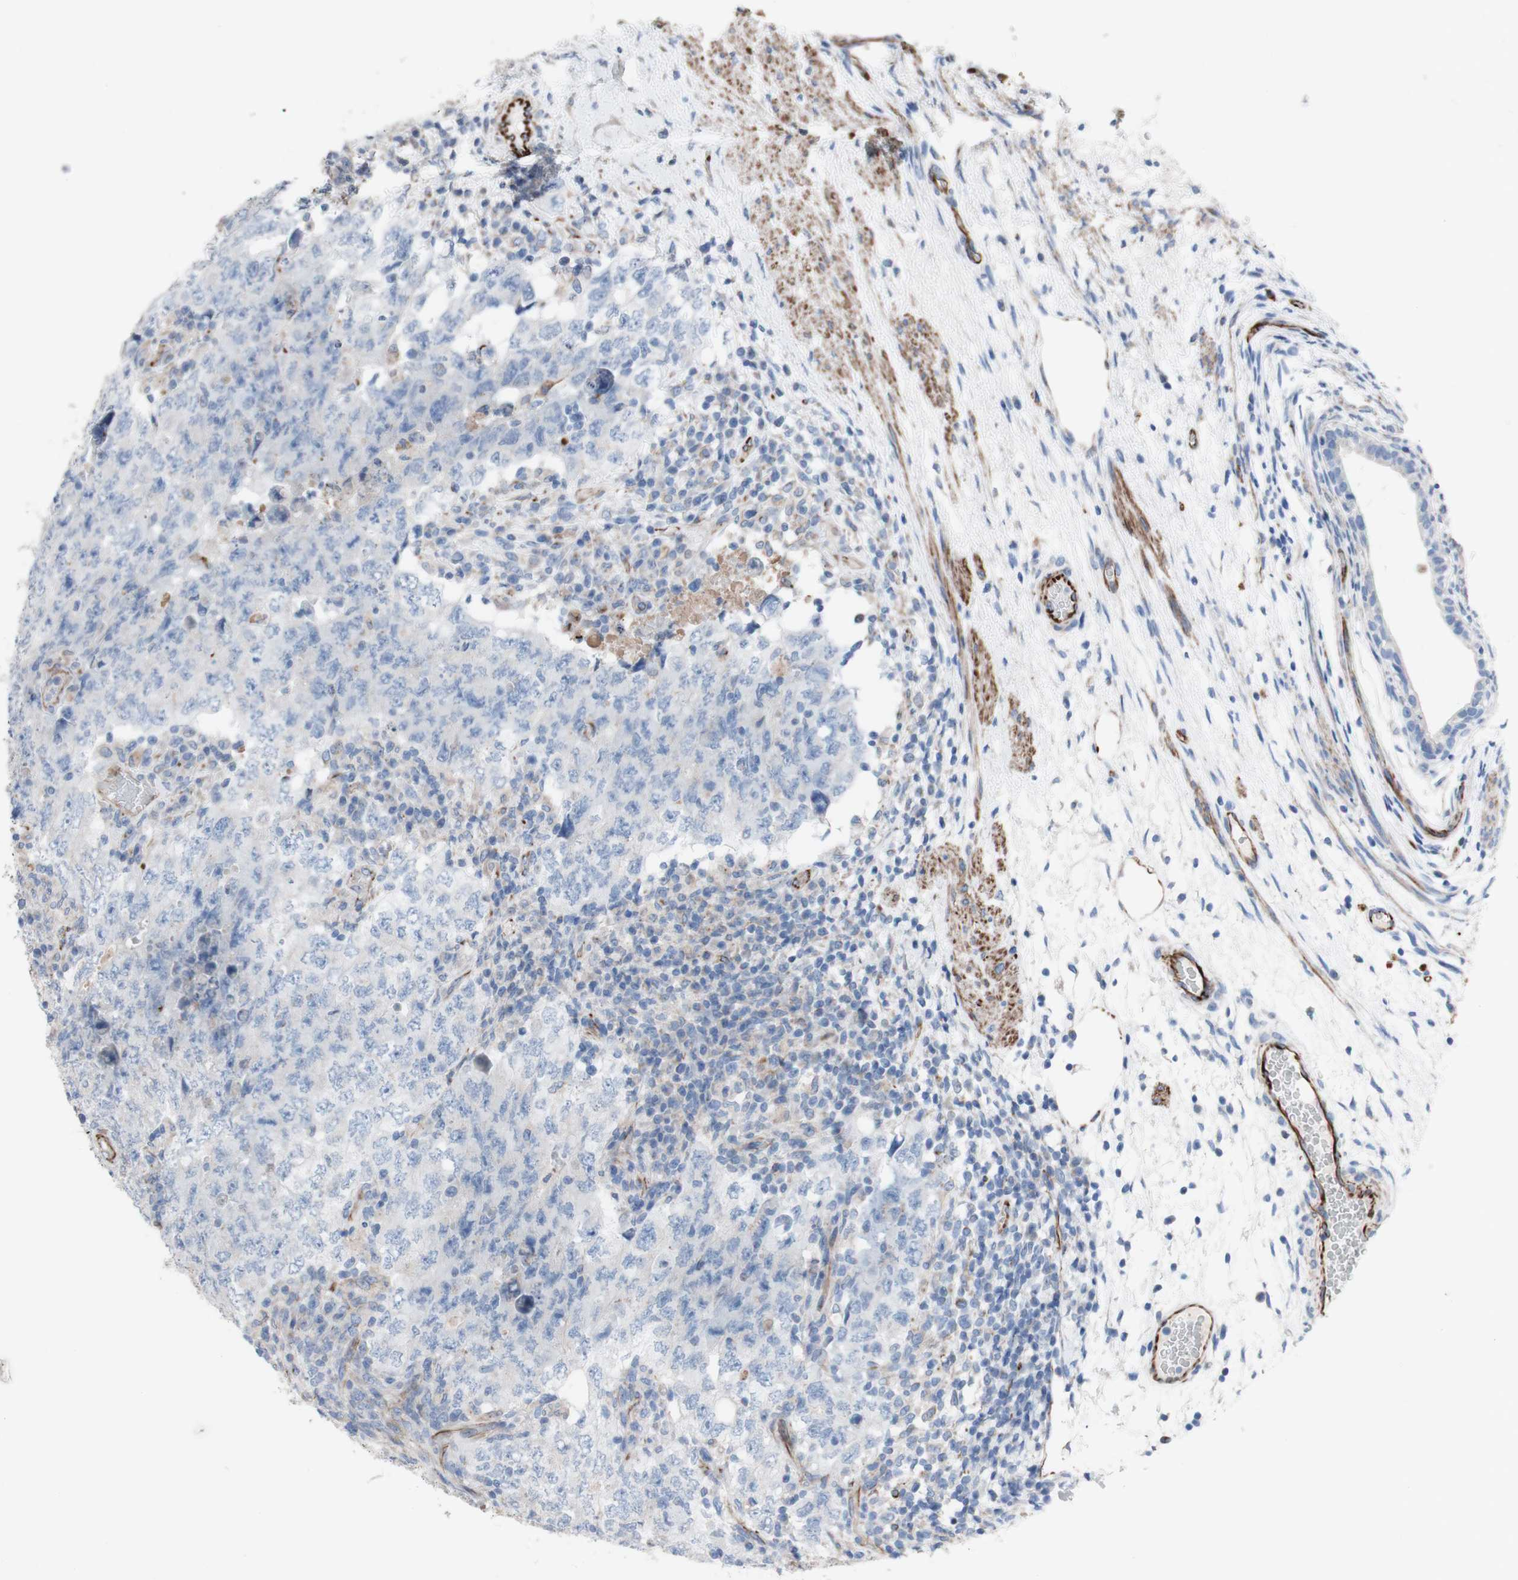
{"staining": {"intensity": "negative", "quantity": "none", "location": "none"}, "tissue": "testis cancer", "cell_type": "Tumor cells", "image_type": "cancer", "snomed": [{"axis": "morphology", "description": "Carcinoma, Embryonal, NOS"}, {"axis": "topography", "description": "Testis"}], "caption": "Immunohistochemistry (IHC) photomicrograph of testis cancer (embryonal carcinoma) stained for a protein (brown), which shows no expression in tumor cells. (DAB (3,3'-diaminobenzidine) immunohistochemistry (IHC) visualized using brightfield microscopy, high magnification).", "gene": "AGPAT5", "patient": {"sex": "male", "age": 26}}